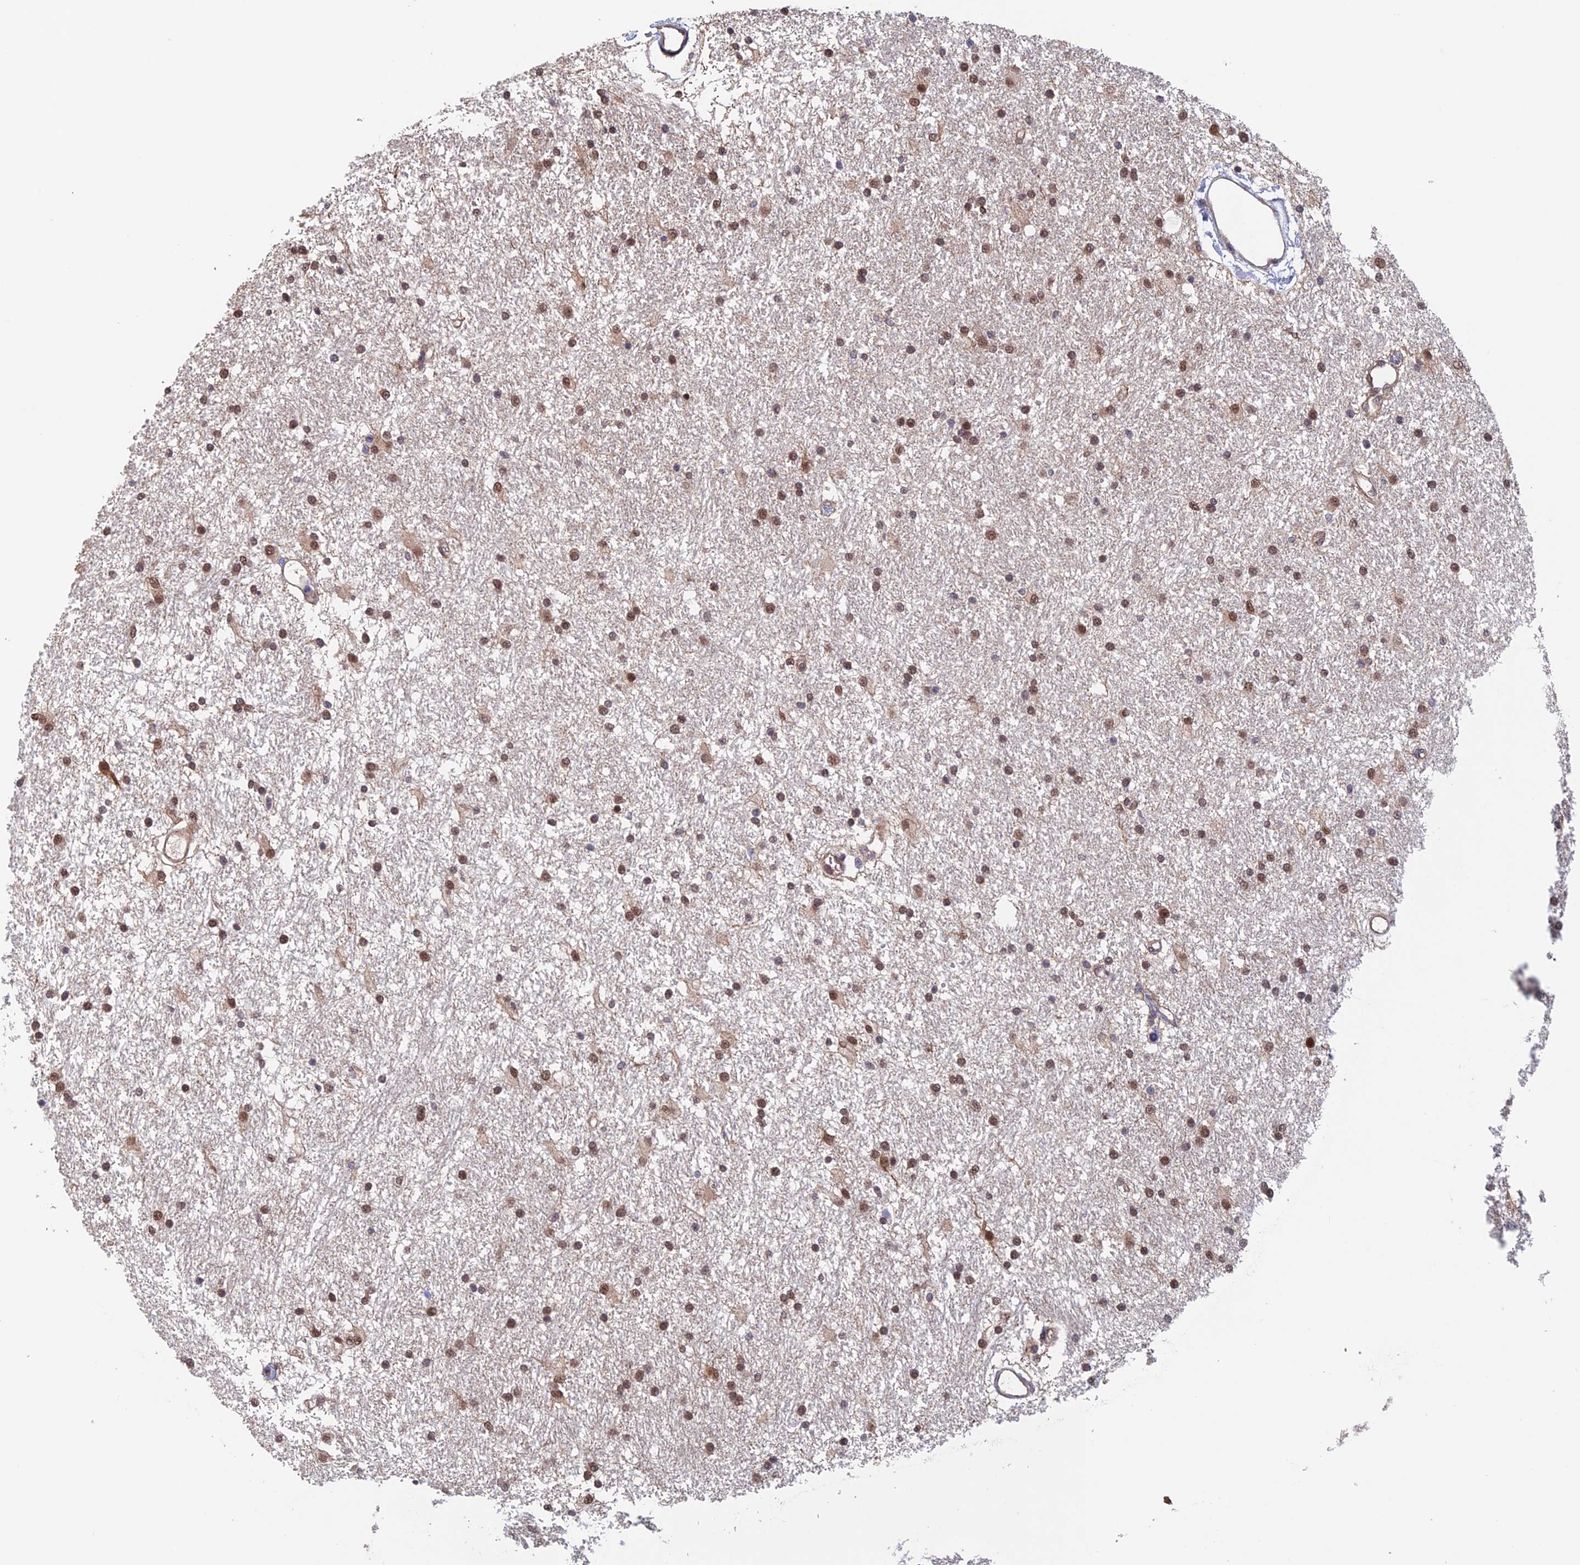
{"staining": {"intensity": "moderate", "quantity": ">75%", "location": "nuclear"}, "tissue": "glioma", "cell_type": "Tumor cells", "image_type": "cancer", "snomed": [{"axis": "morphology", "description": "Glioma, malignant, High grade"}, {"axis": "topography", "description": "Brain"}], "caption": "Malignant high-grade glioma tissue demonstrates moderate nuclear positivity in about >75% of tumor cells", "gene": "NUDT16L1", "patient": {"sex": "male", "age": 77}}